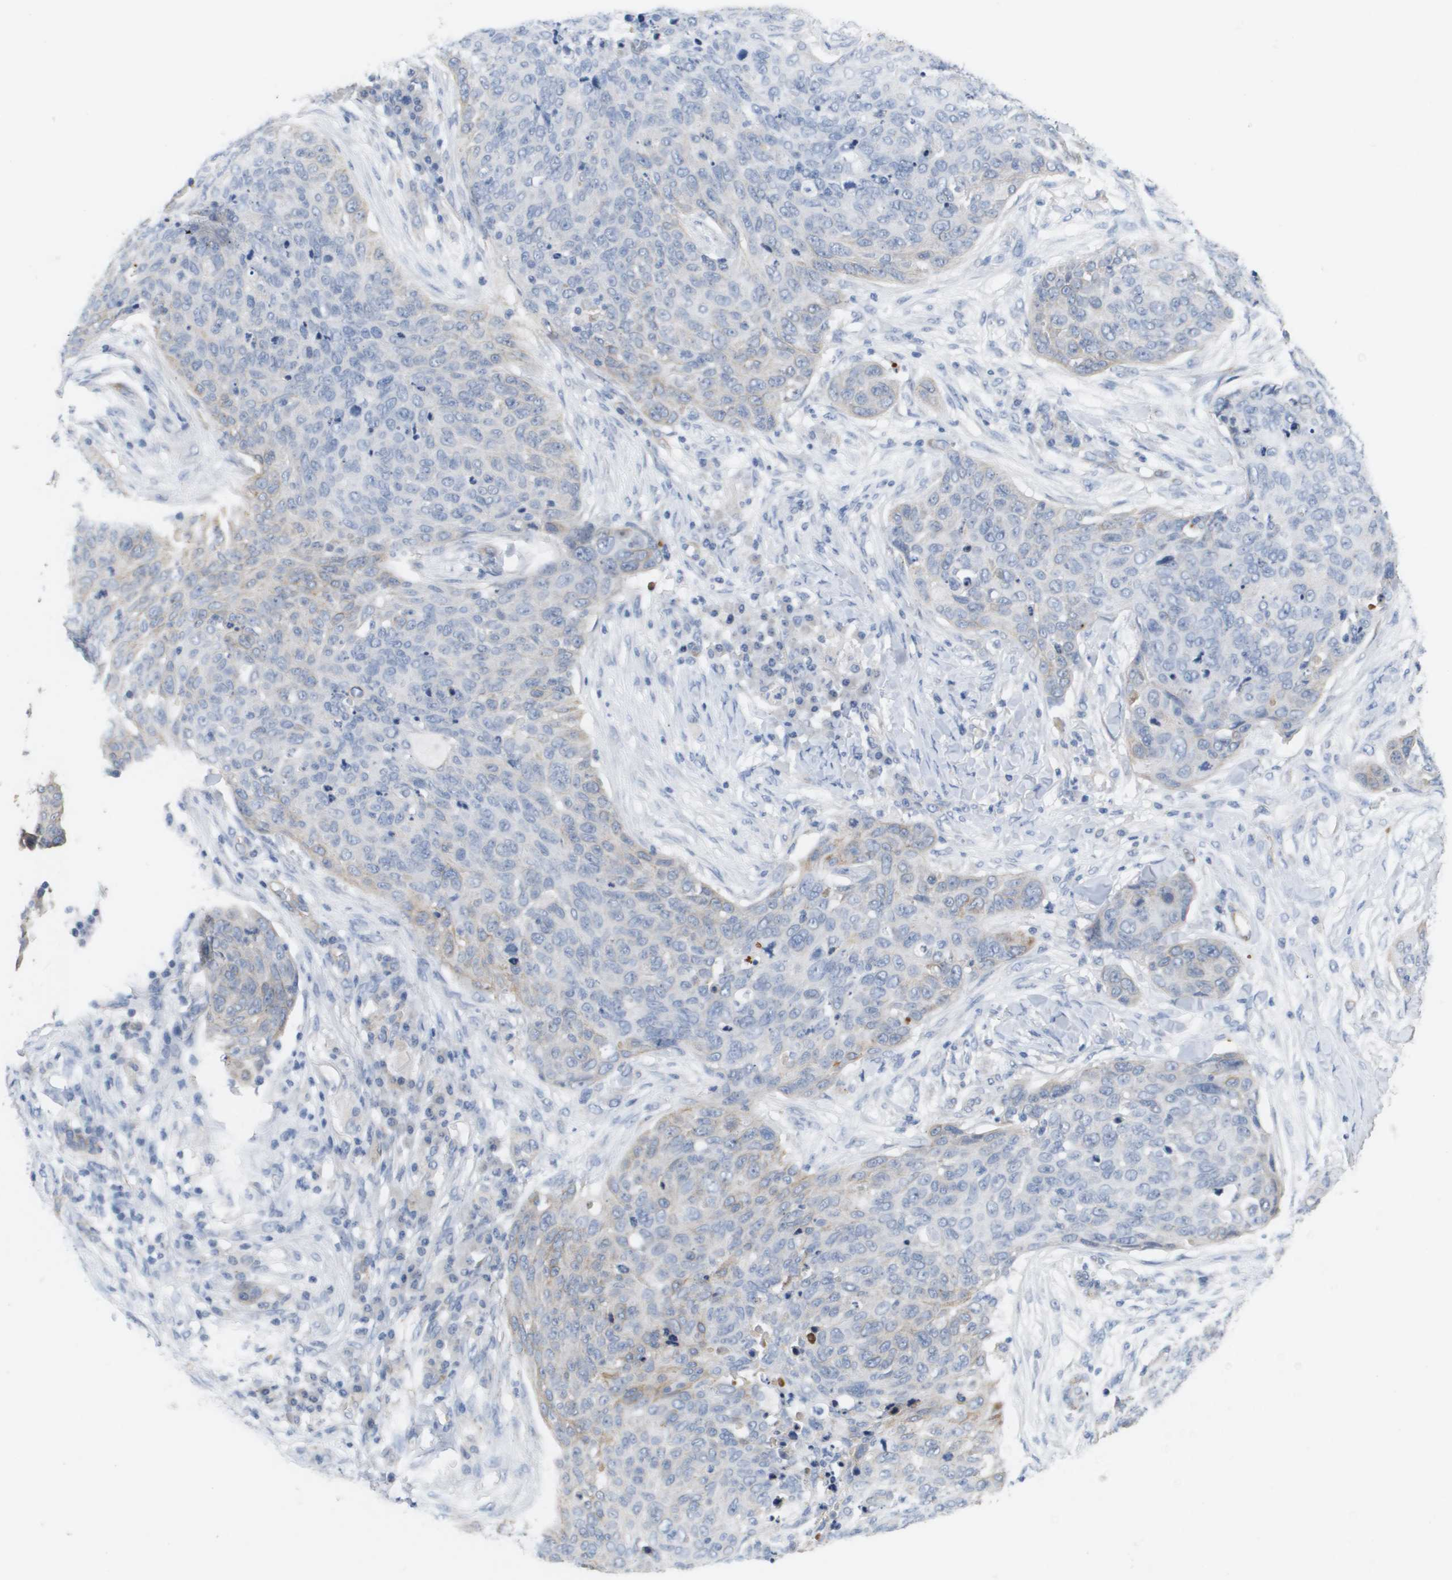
{"staining": {"intensity": "moderate", "quantity": "<25%", "location": "cytoplasmic/membranous"}, "tissue": "skin cancer", "cell_type": "Tumor cells", "image_type": "cancer", "snomed": [{"axis": "morphology", "description": "Squamous cell carcinoma in situ, NOS"}, {"axis": "morphology", "description": "Squamous cell carcinoma, NOS"}, {"axis": "topography", "description": "Skin"}], "caption": "This histopathology image reveals immunohistochemistry staining of skin cancer, with low moderate cytoplasmic/membranous expression in approximately <25% of tumor cells.", "gene": "ANGPT2", "patient": {"sex": "male", "age": 93}}